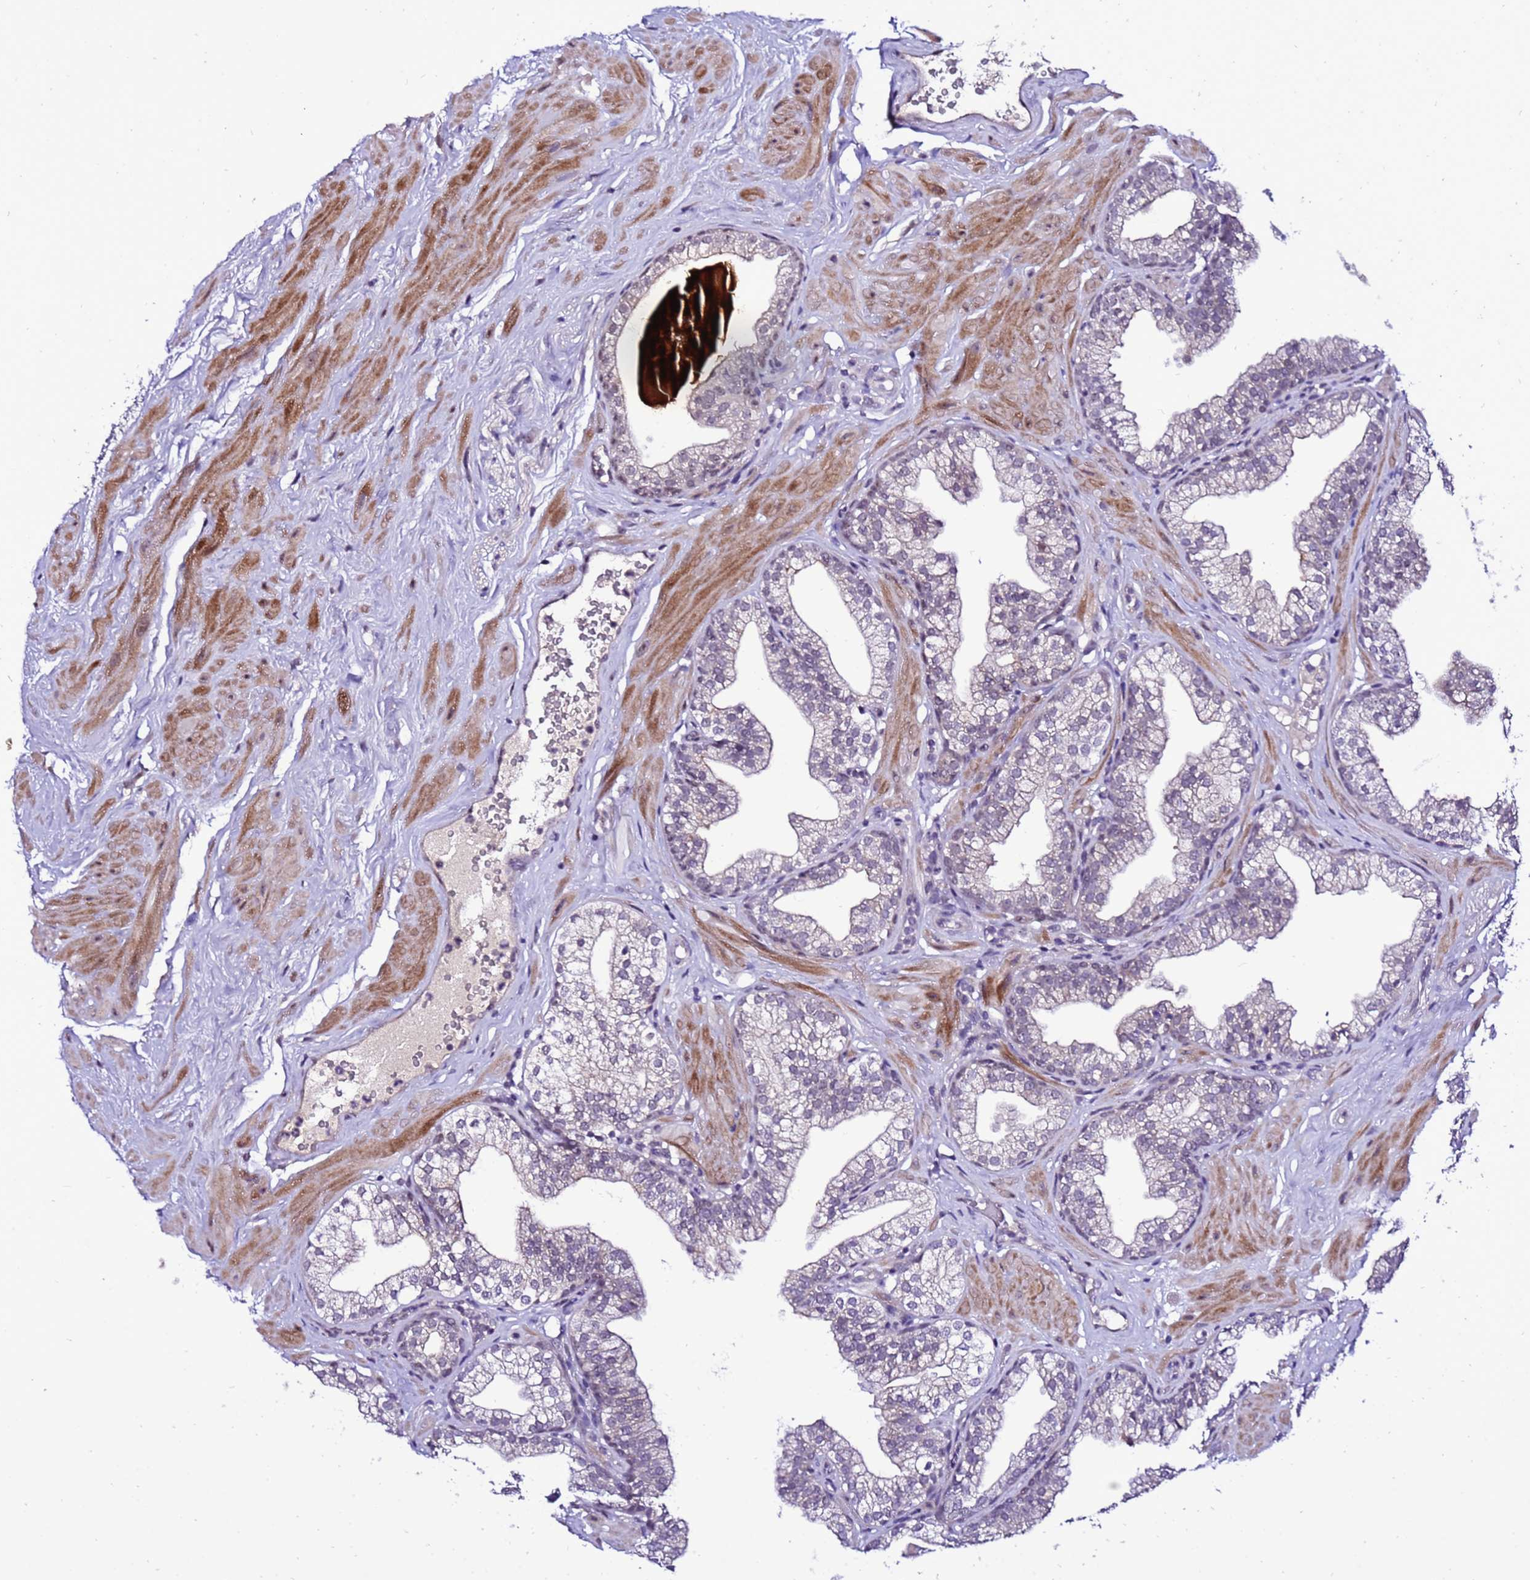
{"staining": {"intensity": "negative", "quantity": "none", "location": "none"}, "tissue": "prostate", "cell_type": "Glandular cells", "image_type": "normal", "snomed": [{"axis": "morphology", "description": "Normal tissue, NOS"}, {"axis": "morphology", "description": "Urothelial carcinoma, Low grade"}, {"axis": "topography", "description": "Urinary bladder"}, {"axis": "topography", "description": "Prostate"}], "caption": "Immunohistochemistry (IHC) micrograph of unremarkable prostate stained for a protein (brown), which demonstrates no expression in glandular cells.", "gene": "C19orf47", "patient": {"sex": "male", "age": 60}}